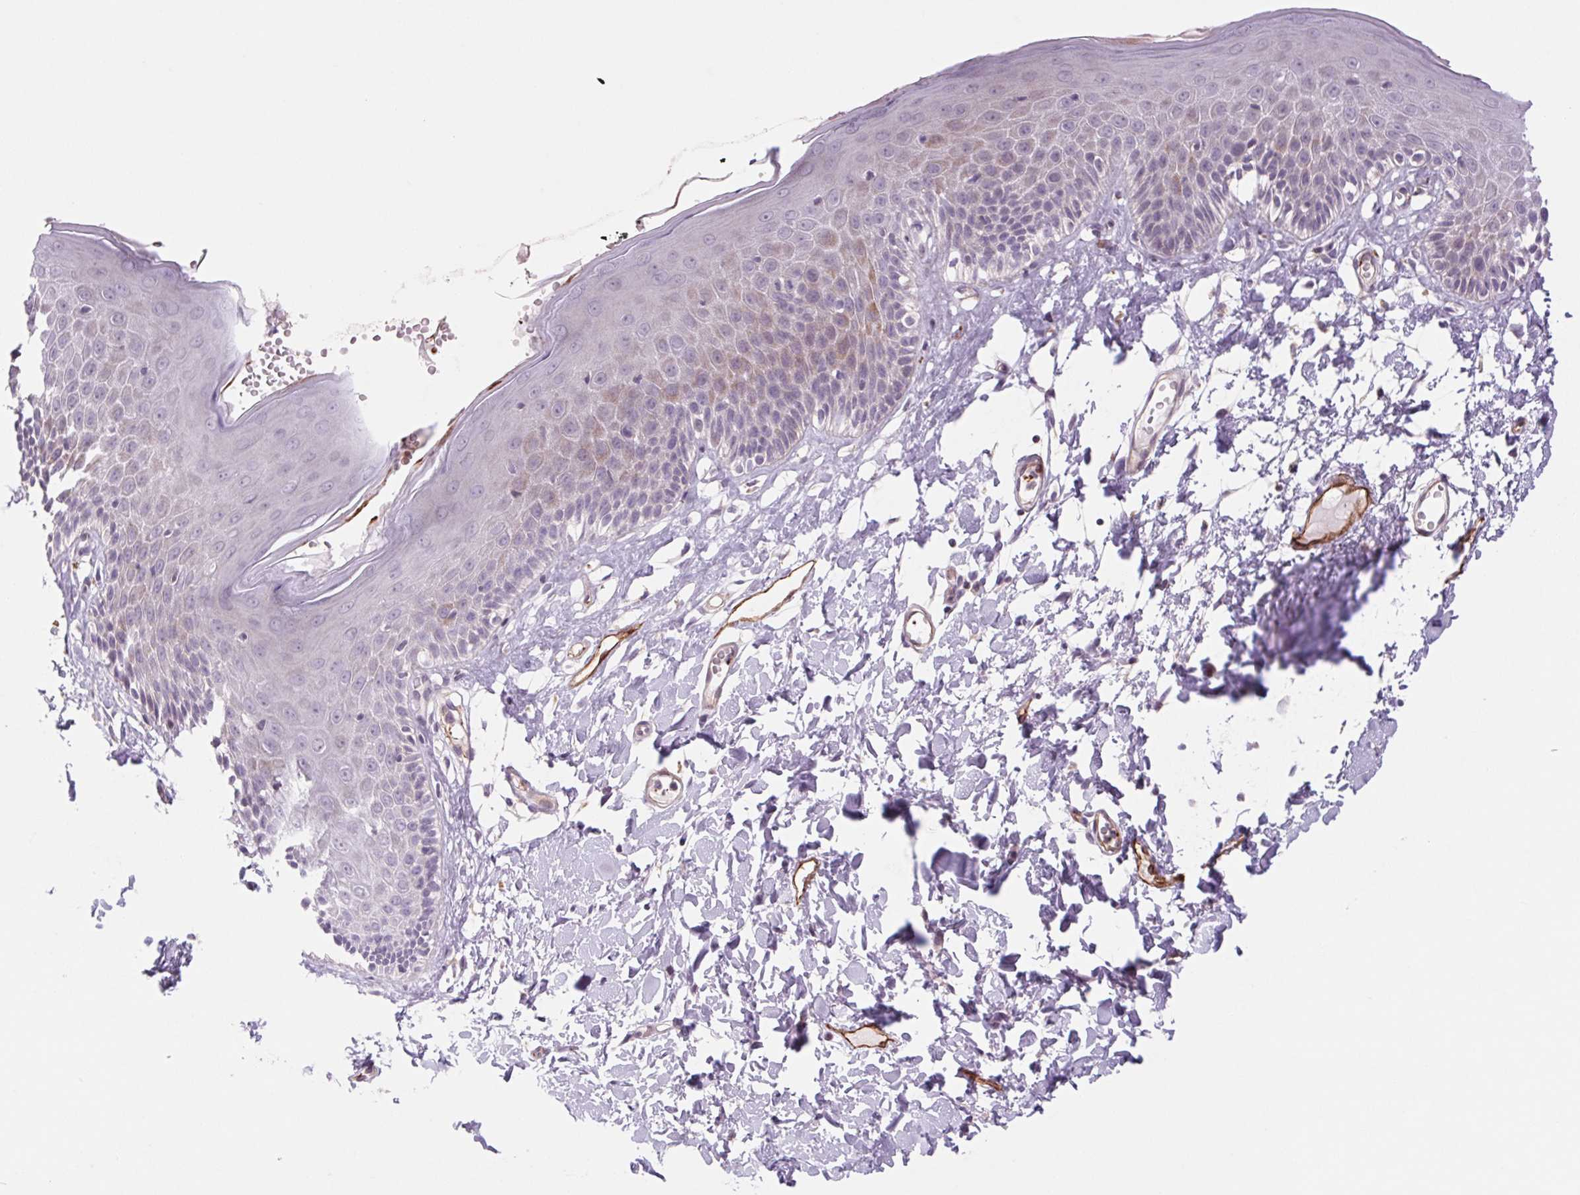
{"staining": {"intensity": "weak", "quantity": "<25%", "location": "cytoplasmic/membranous"}, "tissue": "skin", "cell_type": "Epidermal cells", "image_type": "normal", "snomed": [{"axis": "morphology", "description": "Normal tissue, NOS"}, {"axis": "topography", "description": "Vulva"}], "caption": "DAB immunohistochemical staining of normal human skin demonstrates no significant expression in epidermal cells. The staining is performed using DAB brown chromogen with nuclei counter-stained in using hematoxylin.", "gene": "MS4A13", "patient": {"sex": "female", "age": 68}}